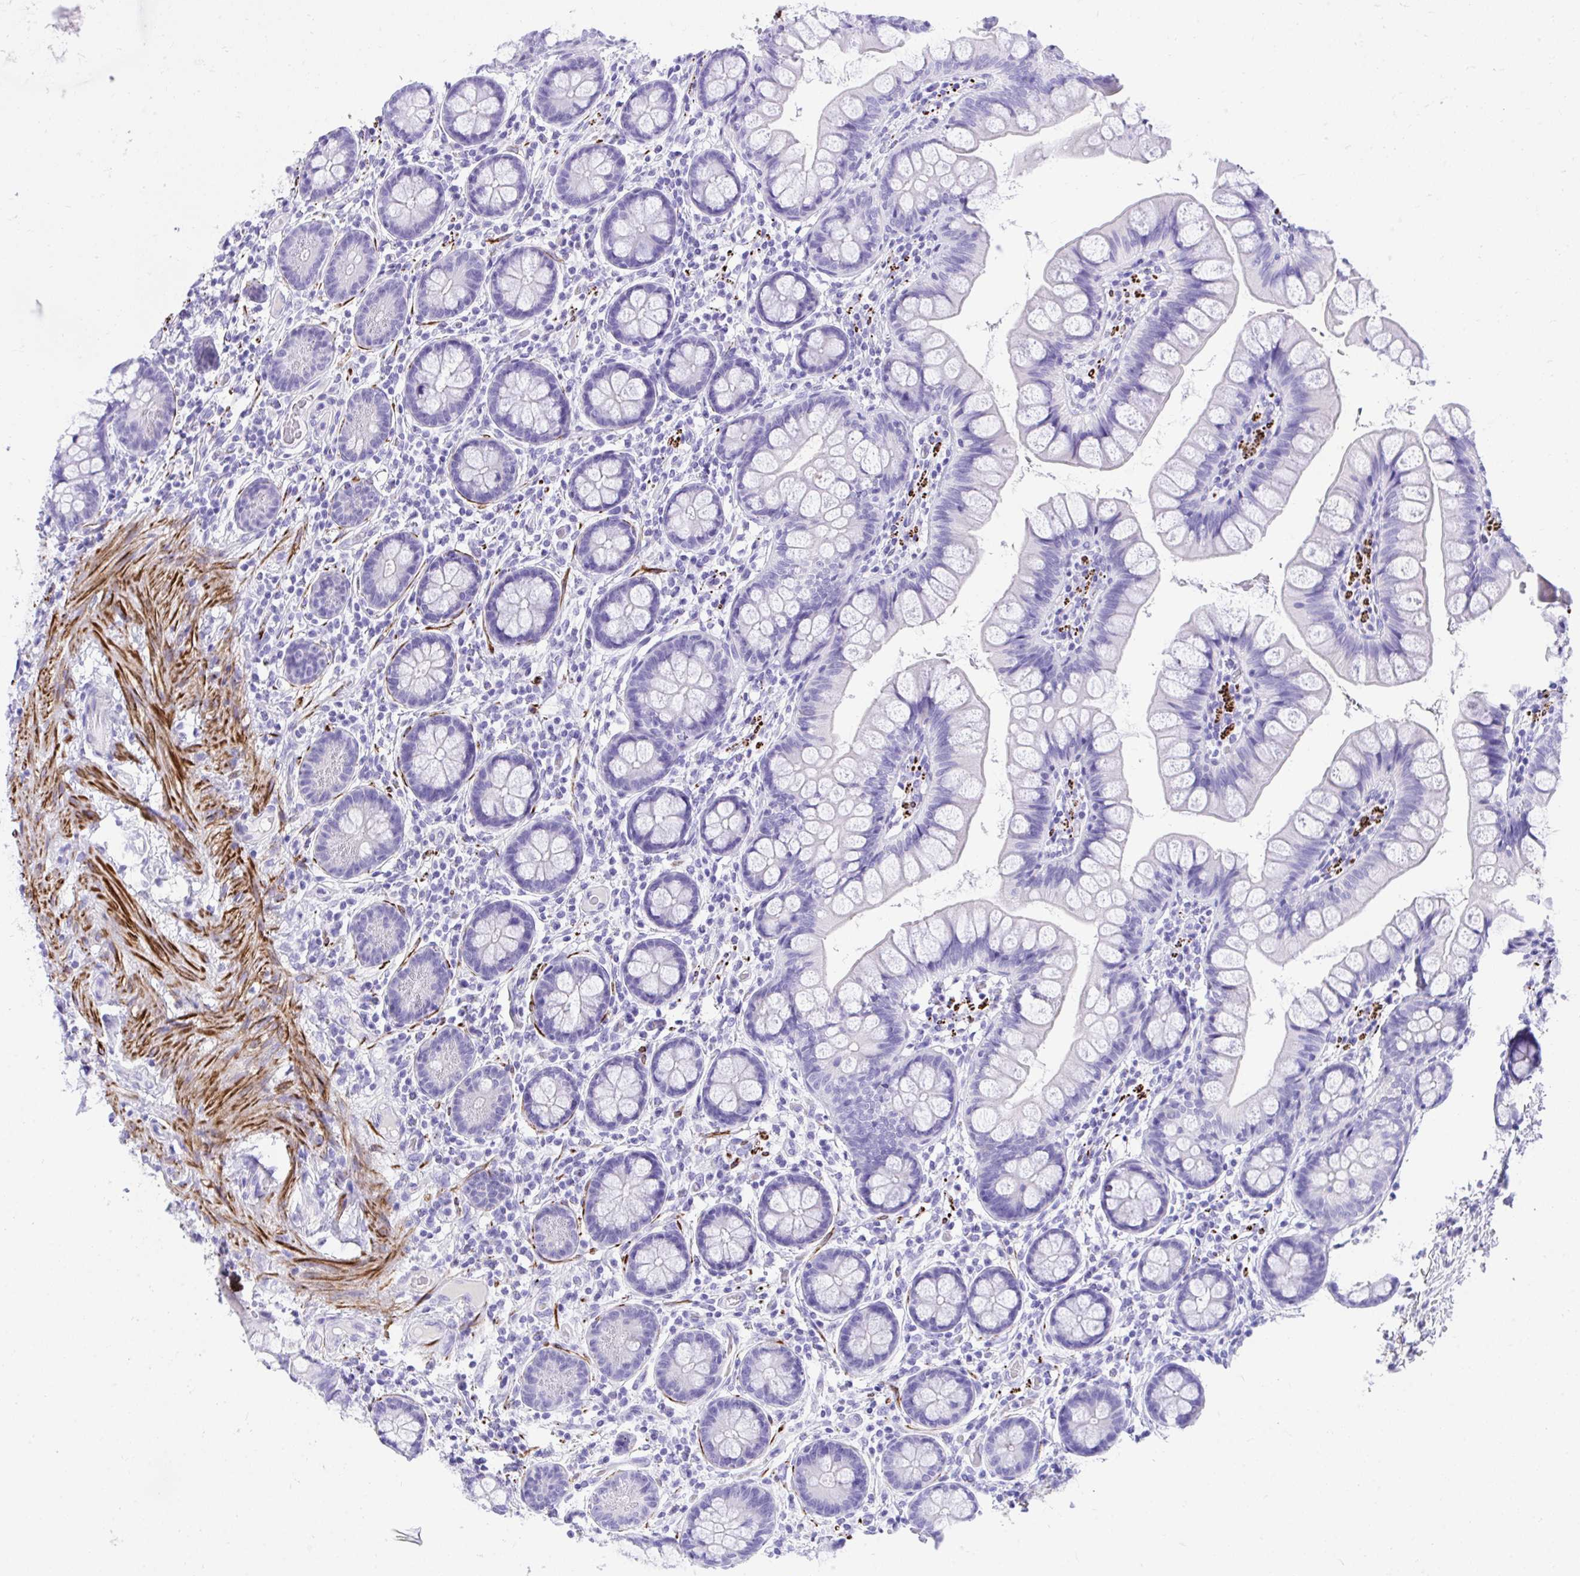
{"staining": {"intensity": "negative", "quantity": "none", "location": "none"}, "tissue": "small intestine", "cell_type": "Glandular cells", "image_type": "normal", "snomed": [{"axis": "morphology", "description": "Normal tissue, NOS"}, {"axis": "topography", "description": "Small intestine"}], "caption": "IHC of normal human small intestine reveals no positivity in glandular cells. Brightfield microscopy of immunohistochemistry stained with DAB (3,3'-diaminobenzidine) (brown) and hematoxylin (blue), captured at high magnification.", "gene": "KCNN4", "patient": {"sex": "male", "age": 70}}